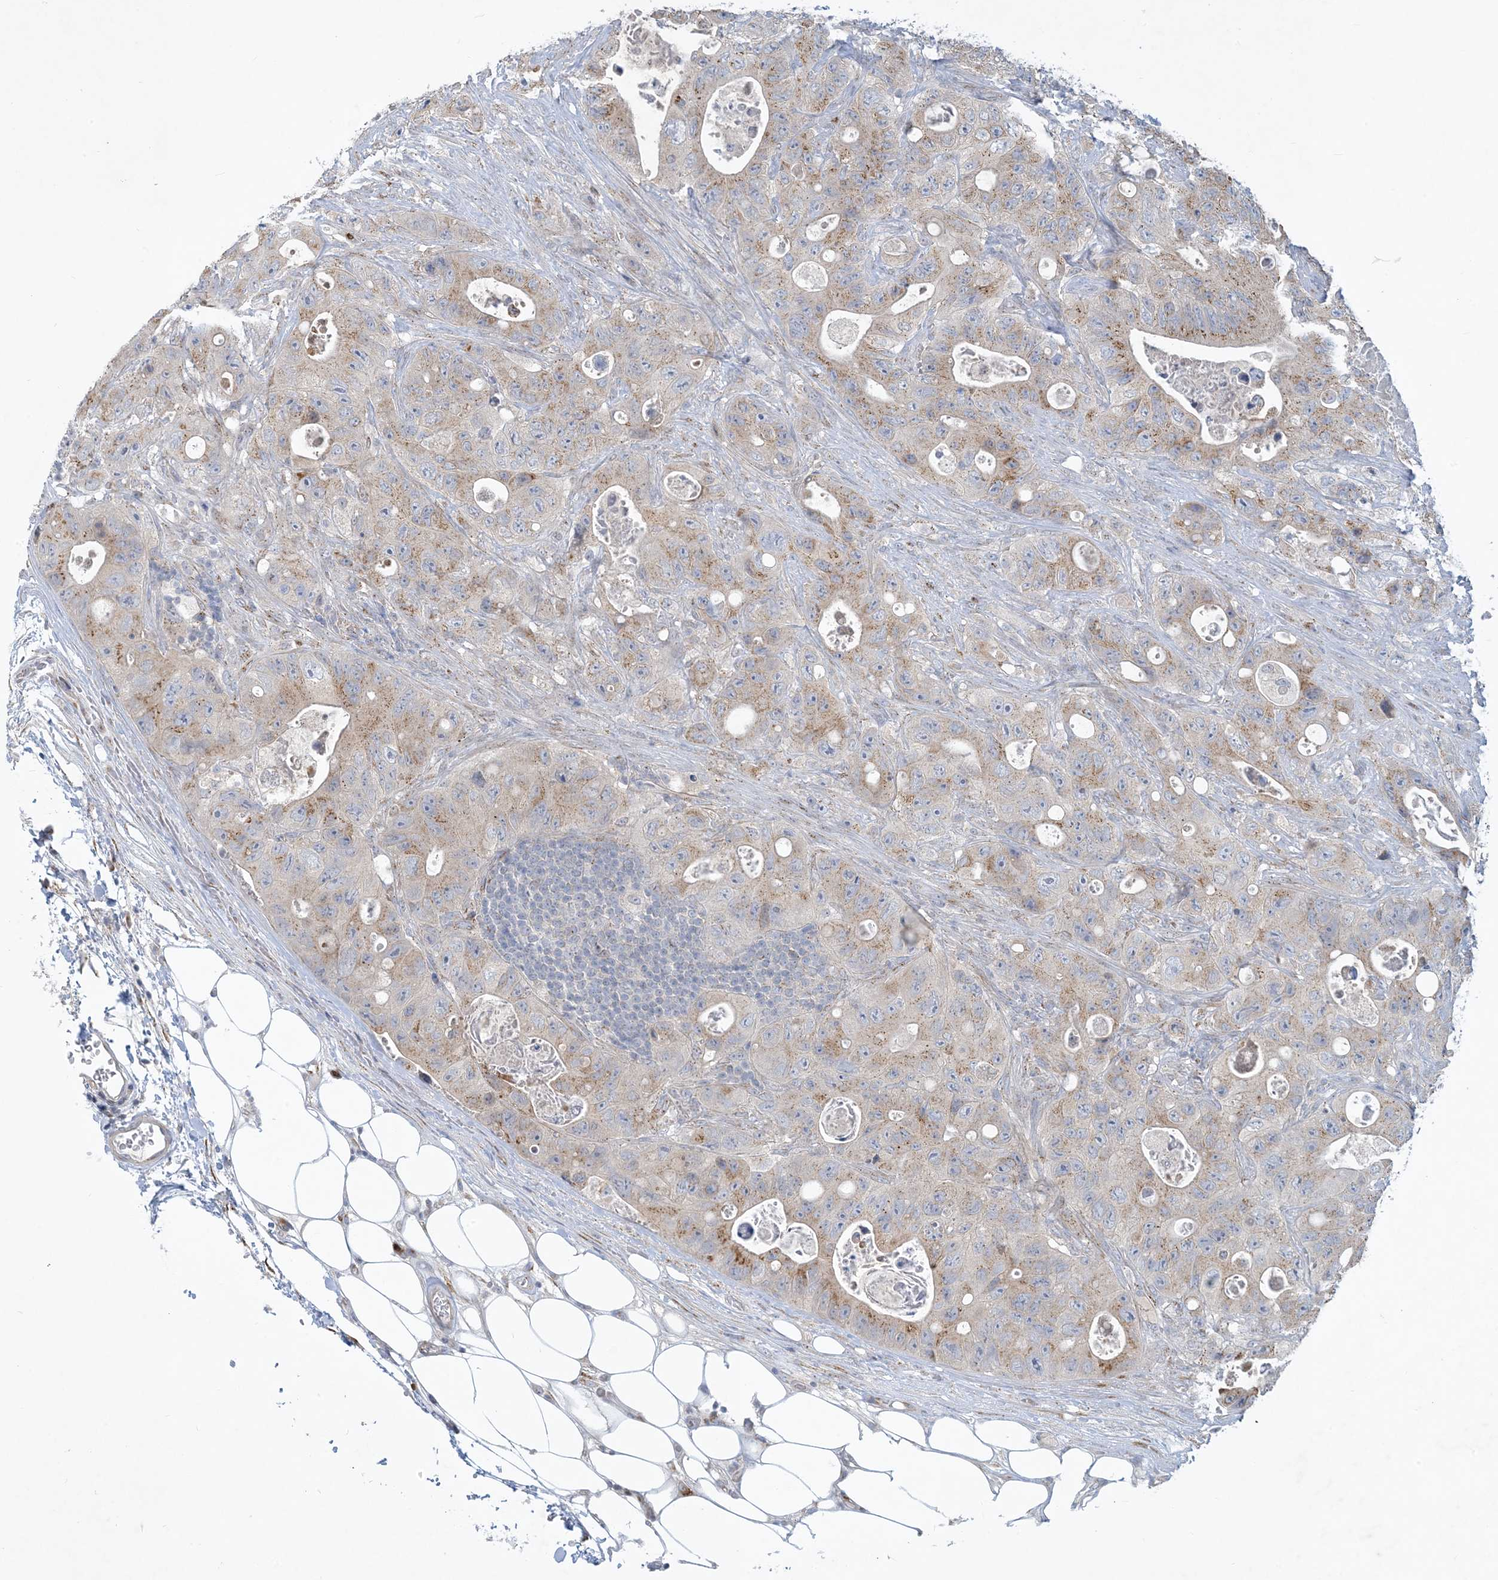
{"staining": {"intensity": "moderate", "quantity": "25%-75%", "location": "cytoplasmic/membranous"}, "tissue": "colorectal cancer", "cell_type": "Tumor cells", "image_type": "cancer", "snomed": [{"axis": "morphology", "description": "Adenocarcinoma, NOS"}, {"axis": "topography", "description": "Colon"}], "caption": "This is a photomicrograph of immunohistochemistry staining of colorectal adenocarcinoma, which shows moderate positivity in the cytoplasmic/membranous of tumor cells.", "gene": "CCDC14", "patient": {"sex": "female", "age": 46}}